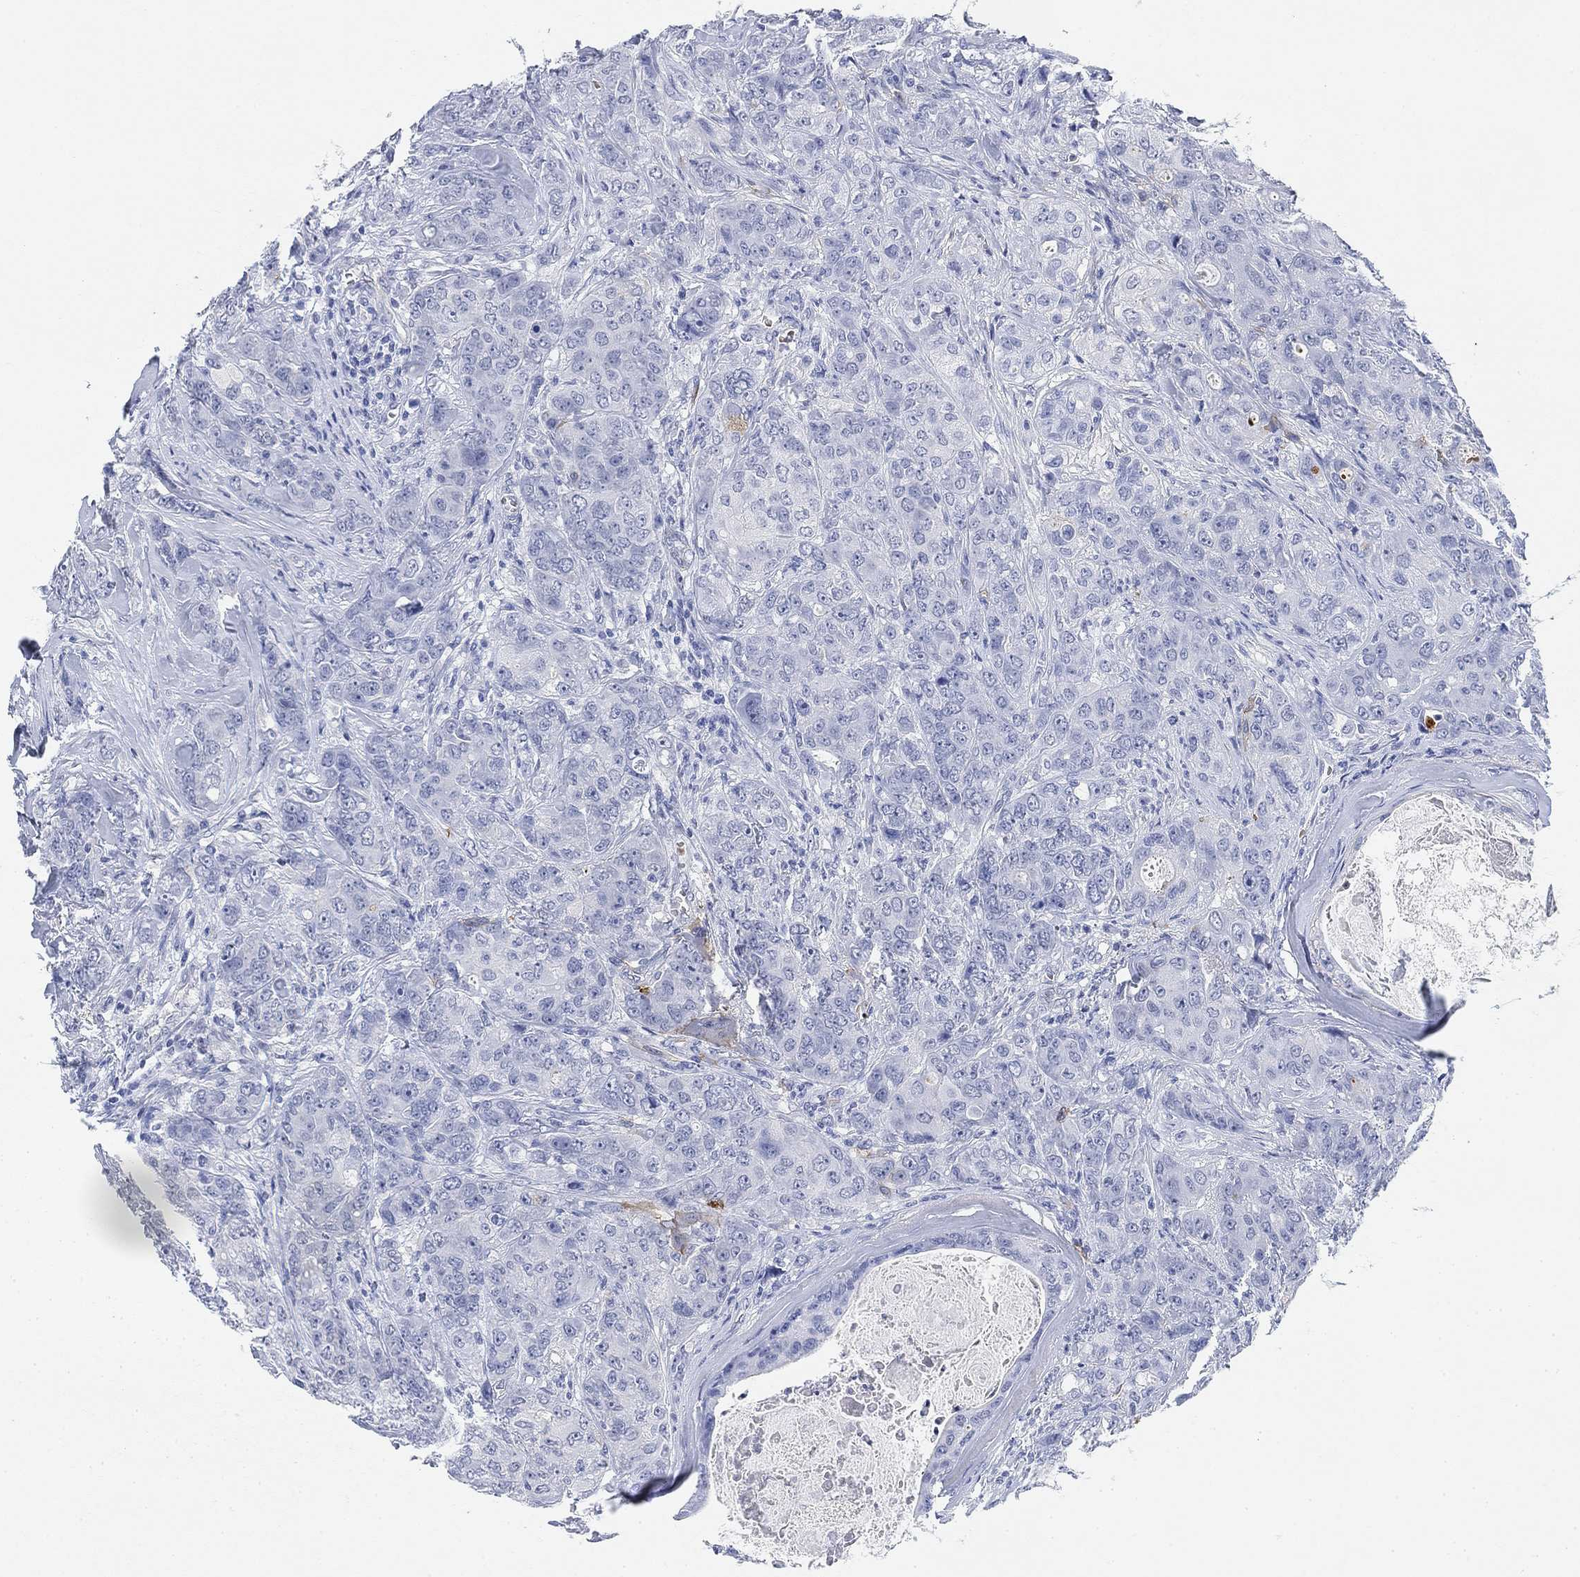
{"staining": {"intensity": "negative", "quantity": "none", "location": "none"}, "tissue": "breast cancer", "cell_type": "Tumor cells", "image_type": "cancer", "snomed": [{"axis": "morphology", "description": "Duct carcinoma"}, {"axis": "topography", "description": "Breast"}], "caption": "Protein analysis of breast cancer demonstrates no significant staining in tumor cells.", "gene": "PAX6", "patient": {"sex": "female", "age": 43}}